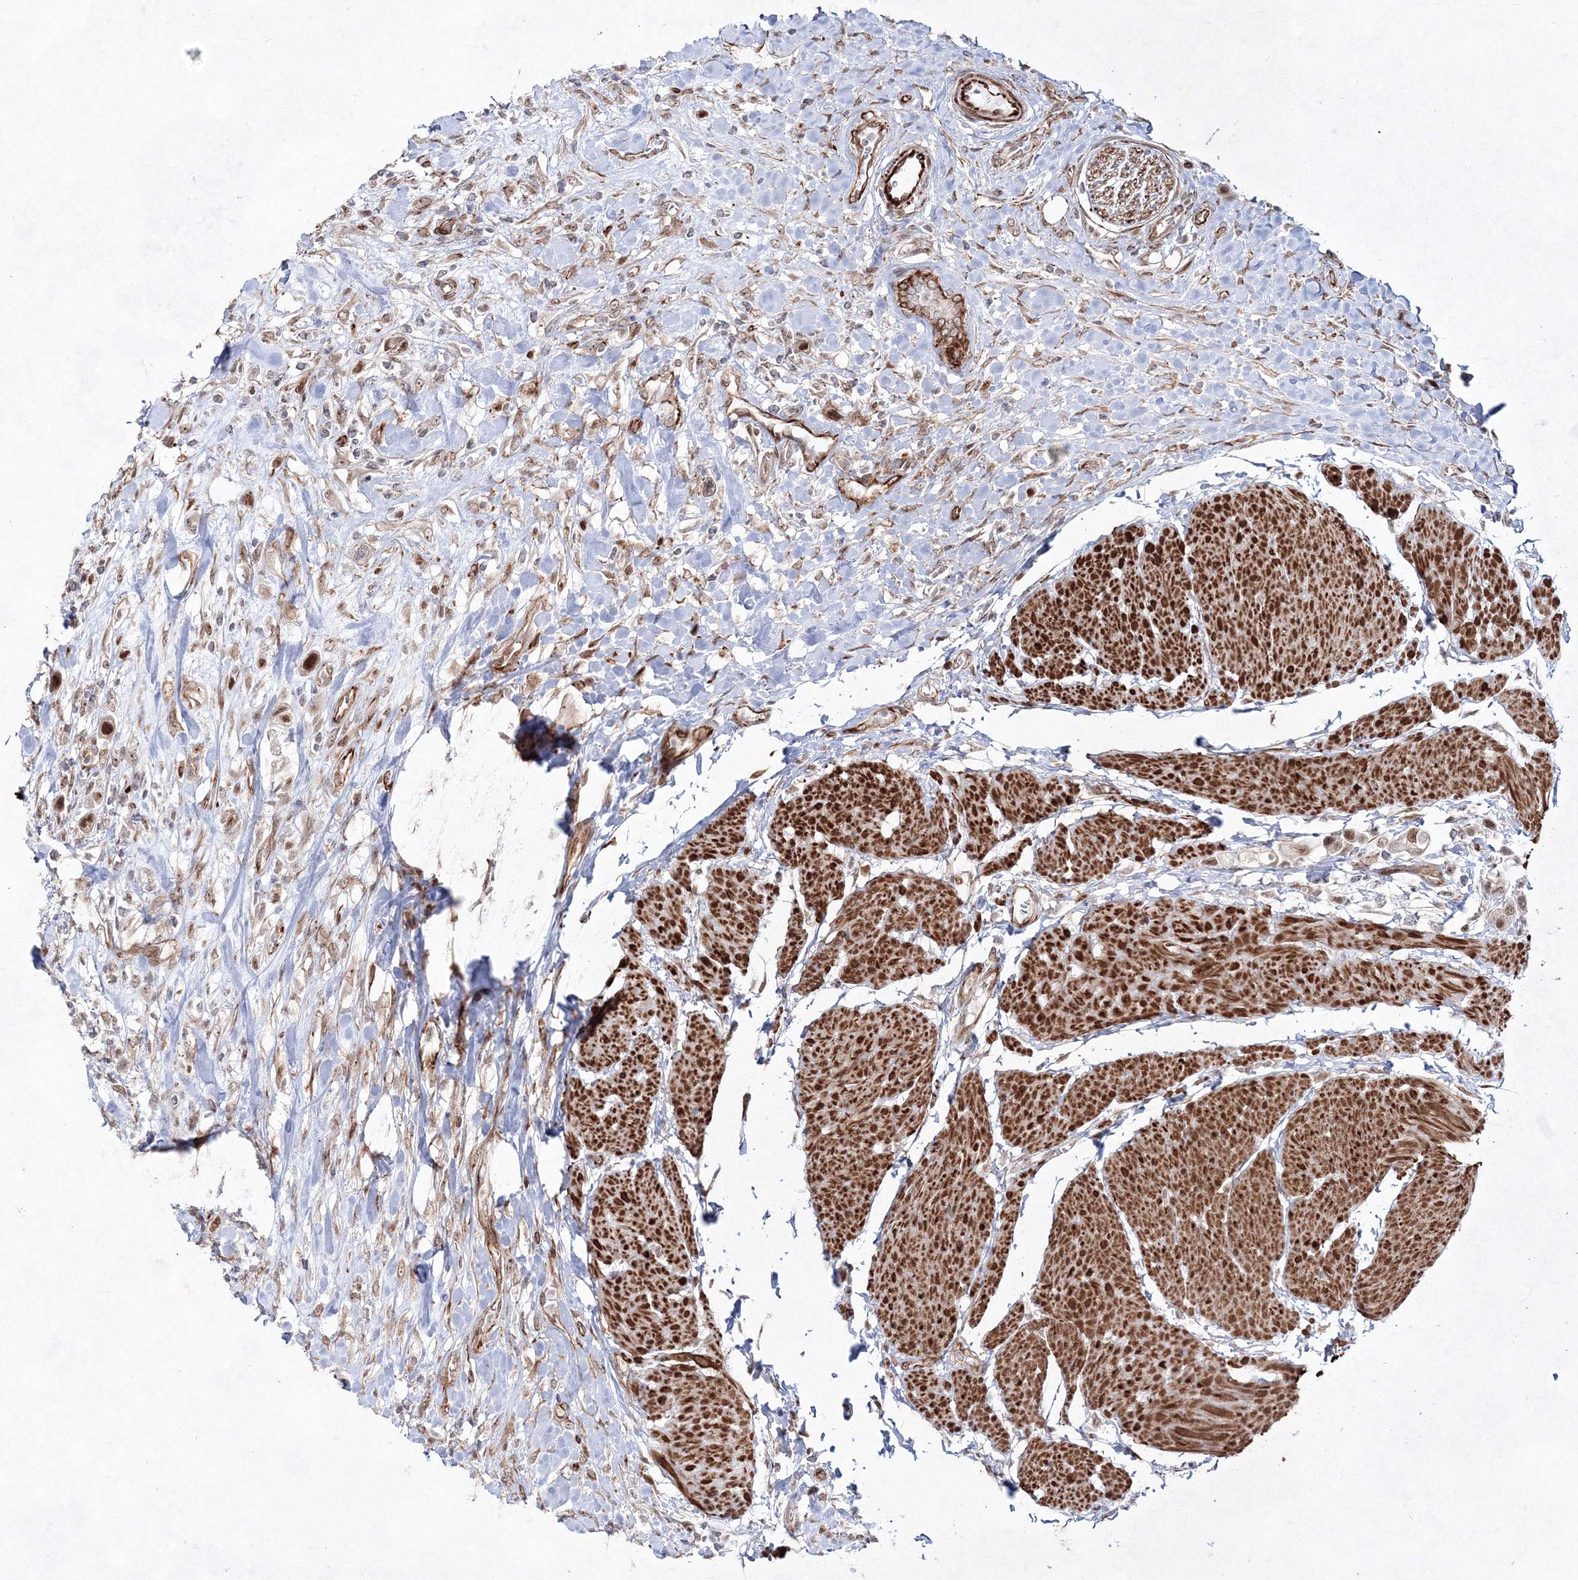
{"staining": {"intensity": "moderate", "quantity": "<25%", "location": "nuclear"}, "tissue": "urothelial cancer", "cell_type": "Tumor cells", "image_type": "cancer", "snomed": [{"axis": "morphology", "description": "Urothelial carcinoma, High grade"}, {"axis": "topography", "description": "Urinary bladder"}], "caption": "DAB (3,3'-diaminobenzidine) immunohistochemical staining of human urothelial cancer reveals moderate nuclear protein positivity in approximately <25% of tumor cells.", "gene": "SNIP1", "patient": {"sex": "male", "age": 50}}